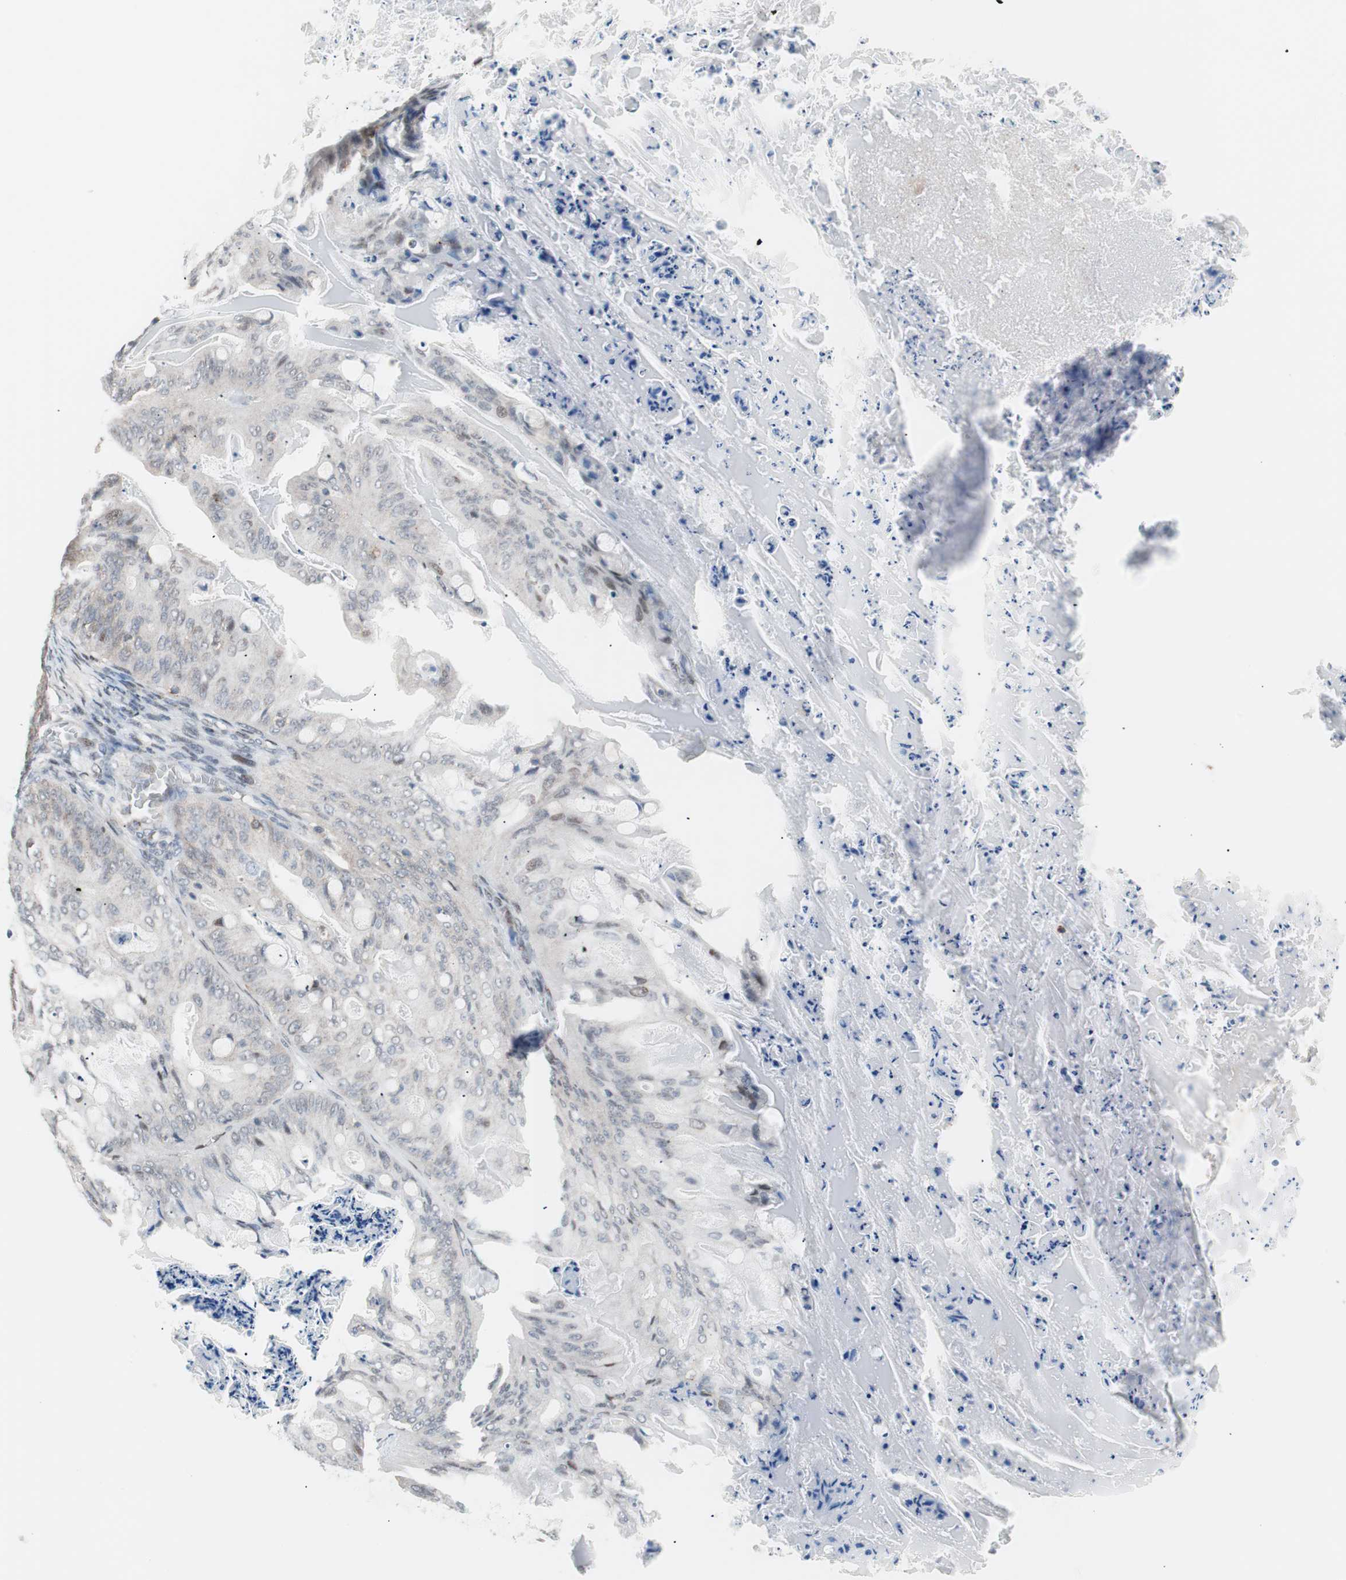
{"staining": {"intensity": "negative", "quantity": "none", "location": "none"}, "tissue": "ovarian cancer", "cell_type": "Tumor cells", "image_type": "cancer", "snomed": [{"axis": "morphology", "description": "Cystadenocarcinoma, mucinous, NOS"}, {"axis": "topography", "description": "Ovary"}], "caption": "The image exhibits no significant staining in tumor cells of ovarian cancer.", "gene": "POLH", "patient": {"sex": "female", "age": 36}}